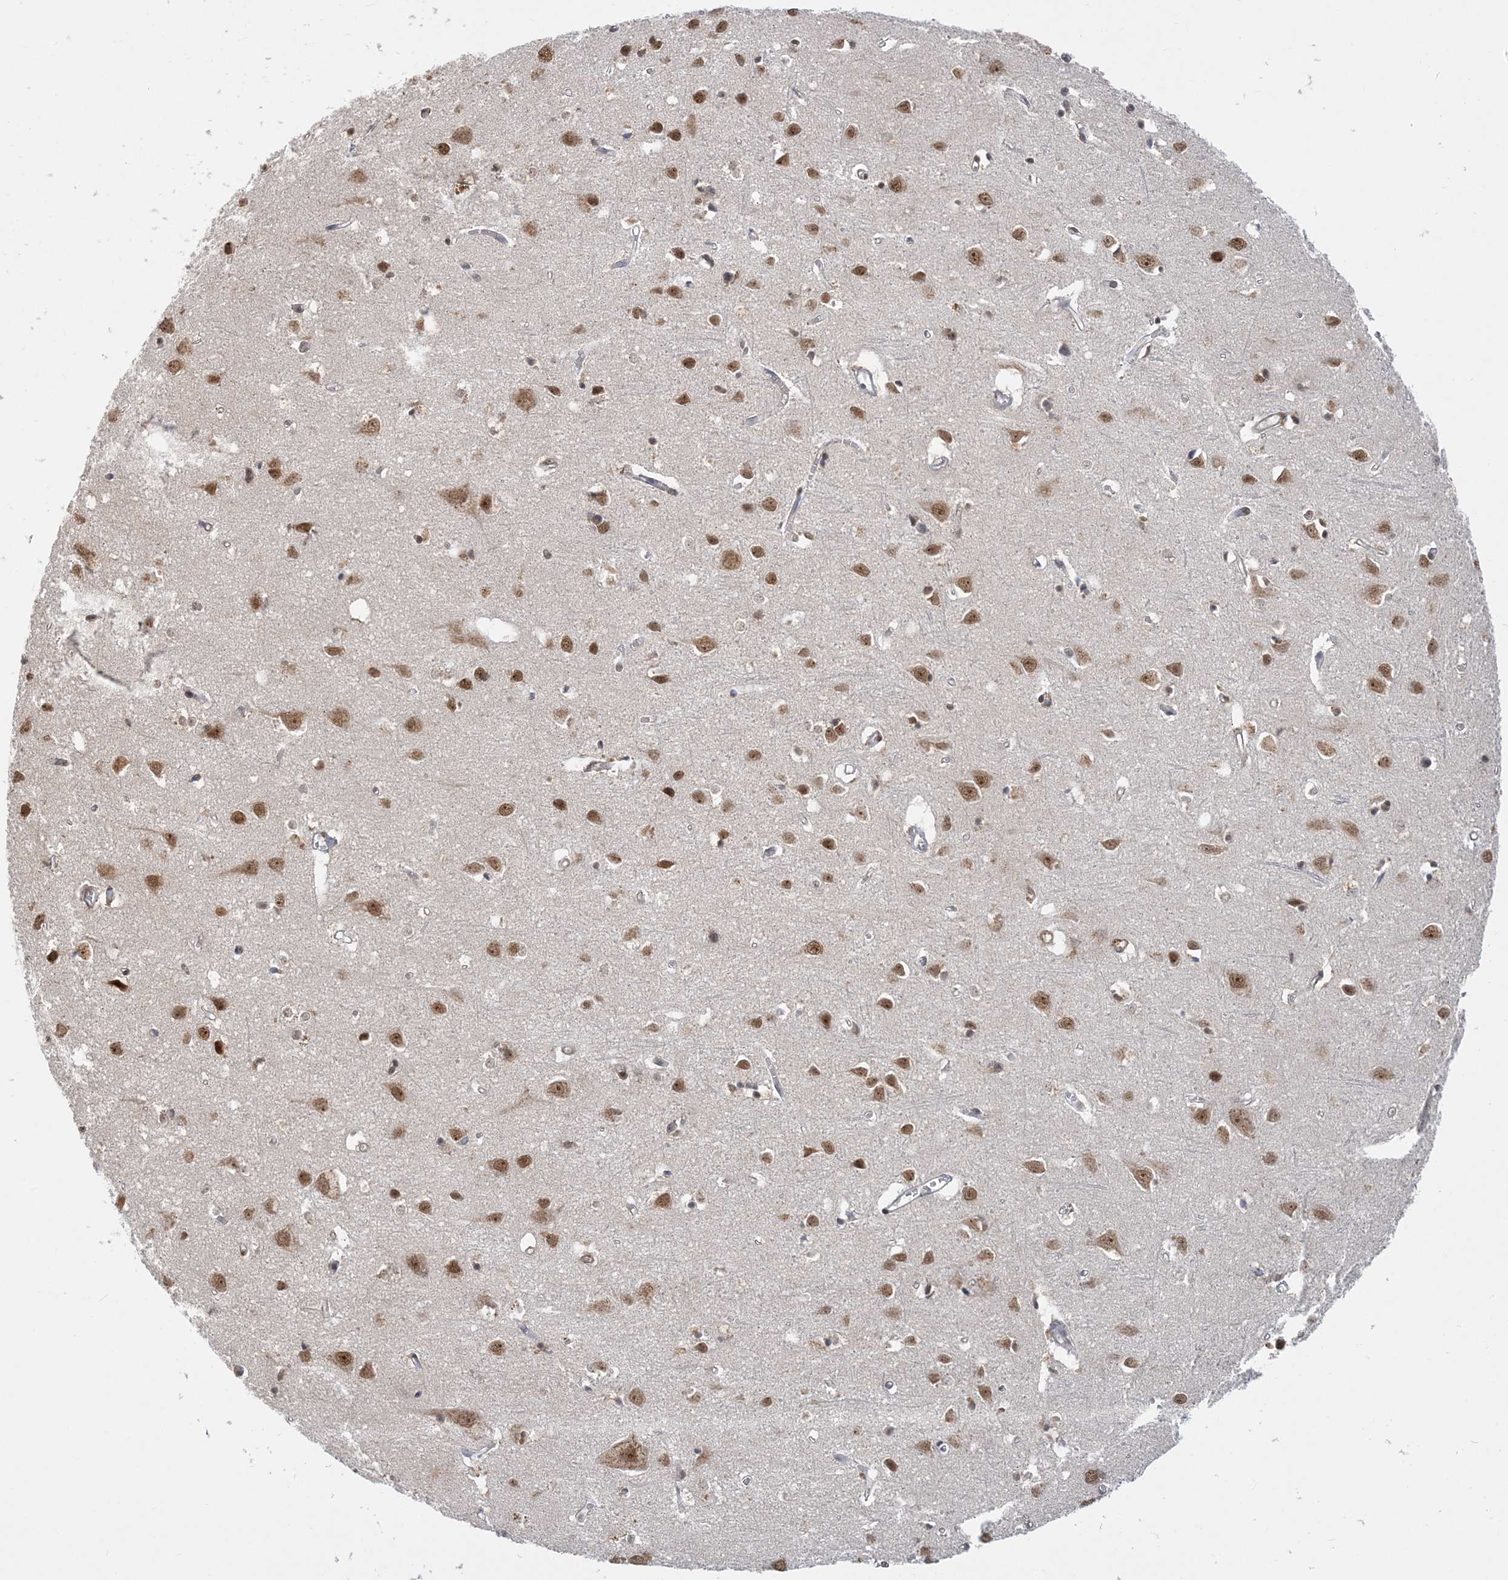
{"staining": {"intensity": "negative", "quantity": "none", "location": "none"}, "tissue": "cerebral cortex", "cell_type": "Endothelial cells", "image_type": "normal", "snomed": [{"axis": "morphology", "description": "Normal tissue, NOS"}, {"axis": "topography", "description": "Cerebral cortex"}], "caption": "IHC photomicrograph of benign cerebral cortex: cerebral cortex stained with DAB exhibits no significant protein positivity in endothelial cells.", "gene": "PLRG1", "patient": {"sex": "female", "age": 64}}